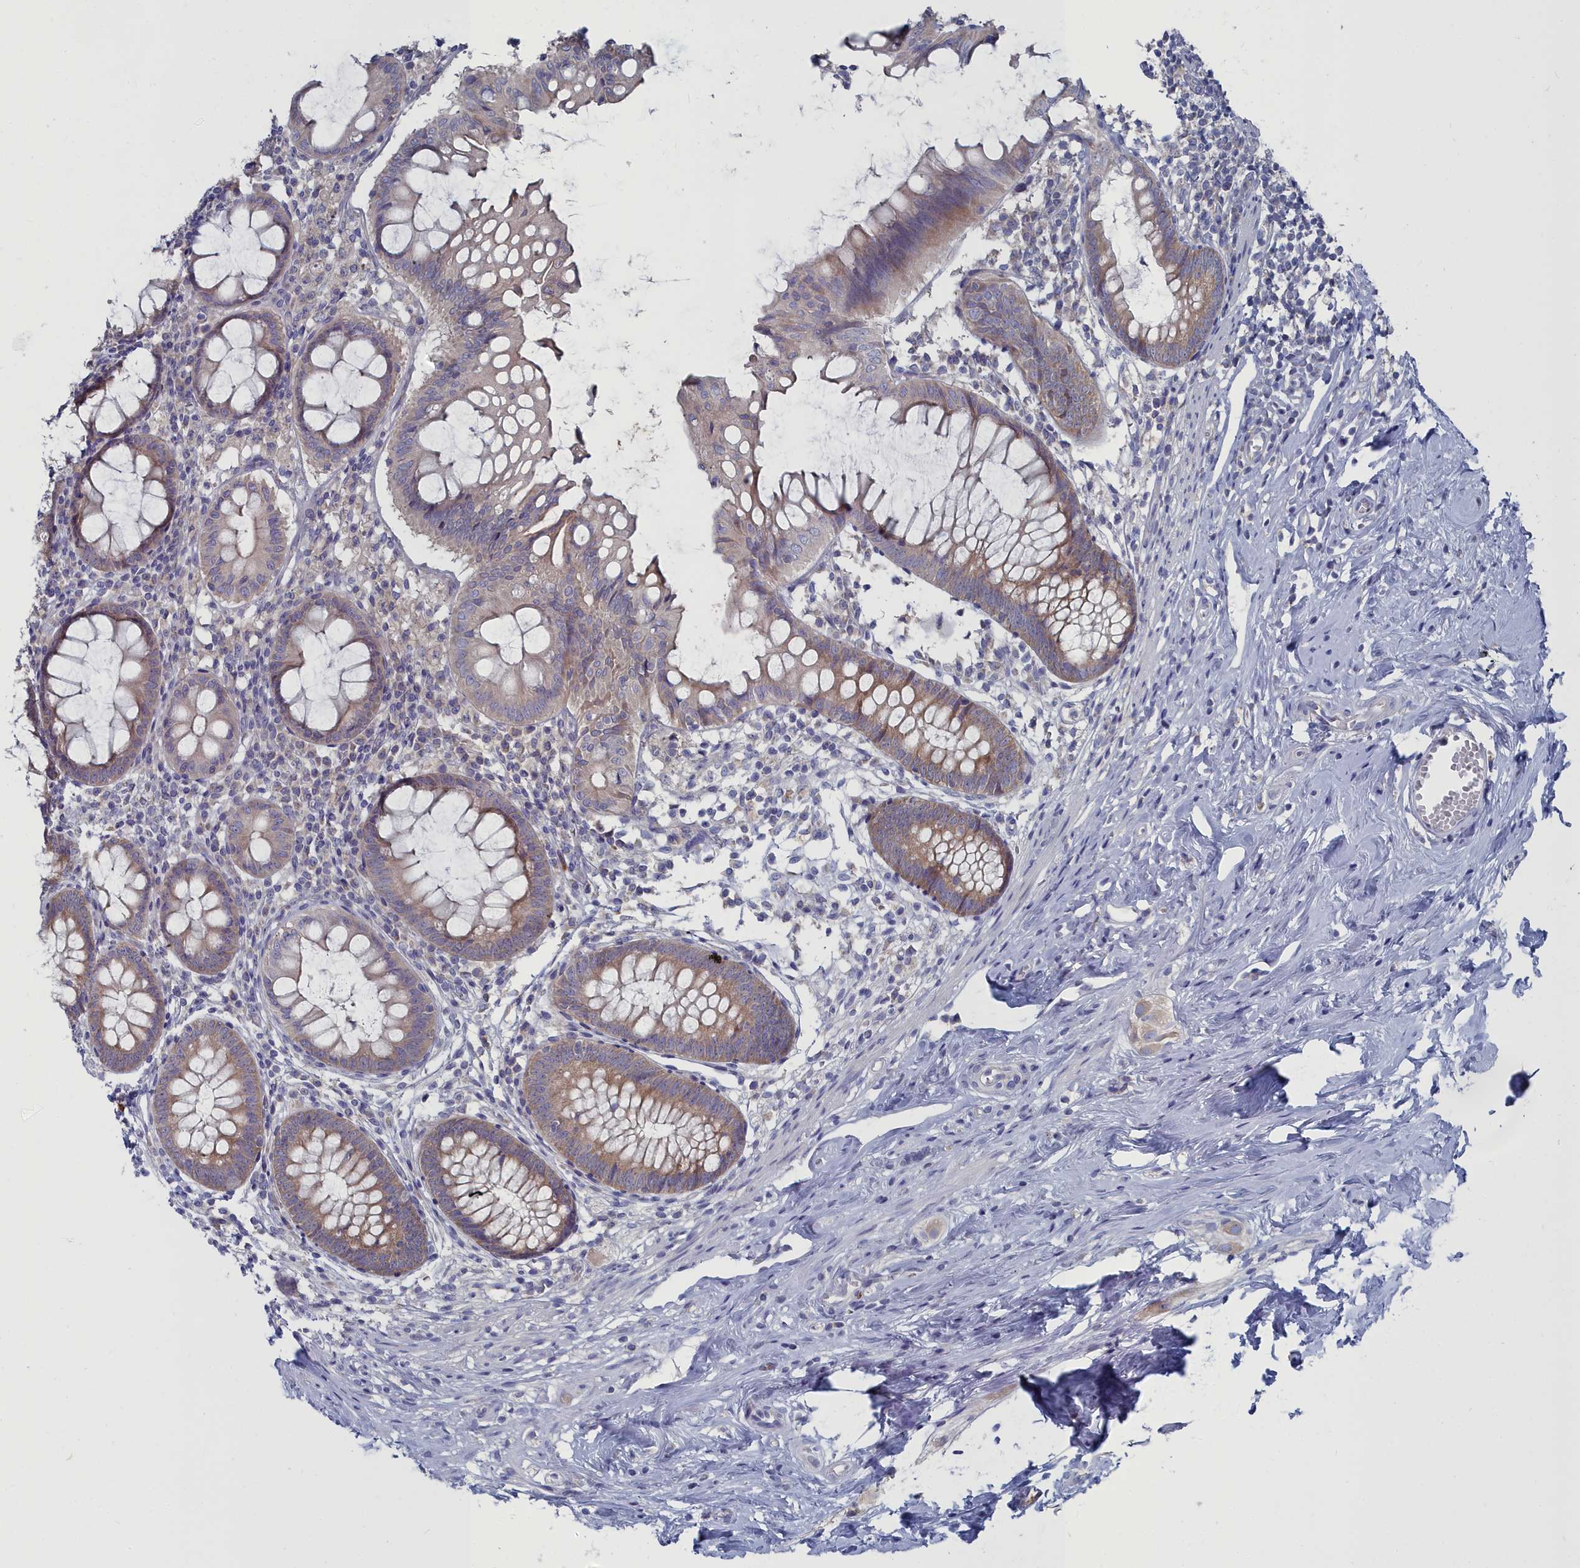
{"staining": {"intensity": "moderate", "quantity": "25%-75%", "location": "cytoplasmic/membranous"}, "tissue": "appendix", "cell_type": "Glandular cells", "image_type": "normal", "snomed": [{"axis": "morphology", "description": "Normal tissue, NOS"}, {"axis": "topography", "description": "Appendix"}], "caption": "This is an image of IHC staining of normal appendix, which shows moderate positivity in the cytoplasmic/membranous of glandular cells.", "gene": "CCDC149", "patient": {"sex": "female", "age": 51}}